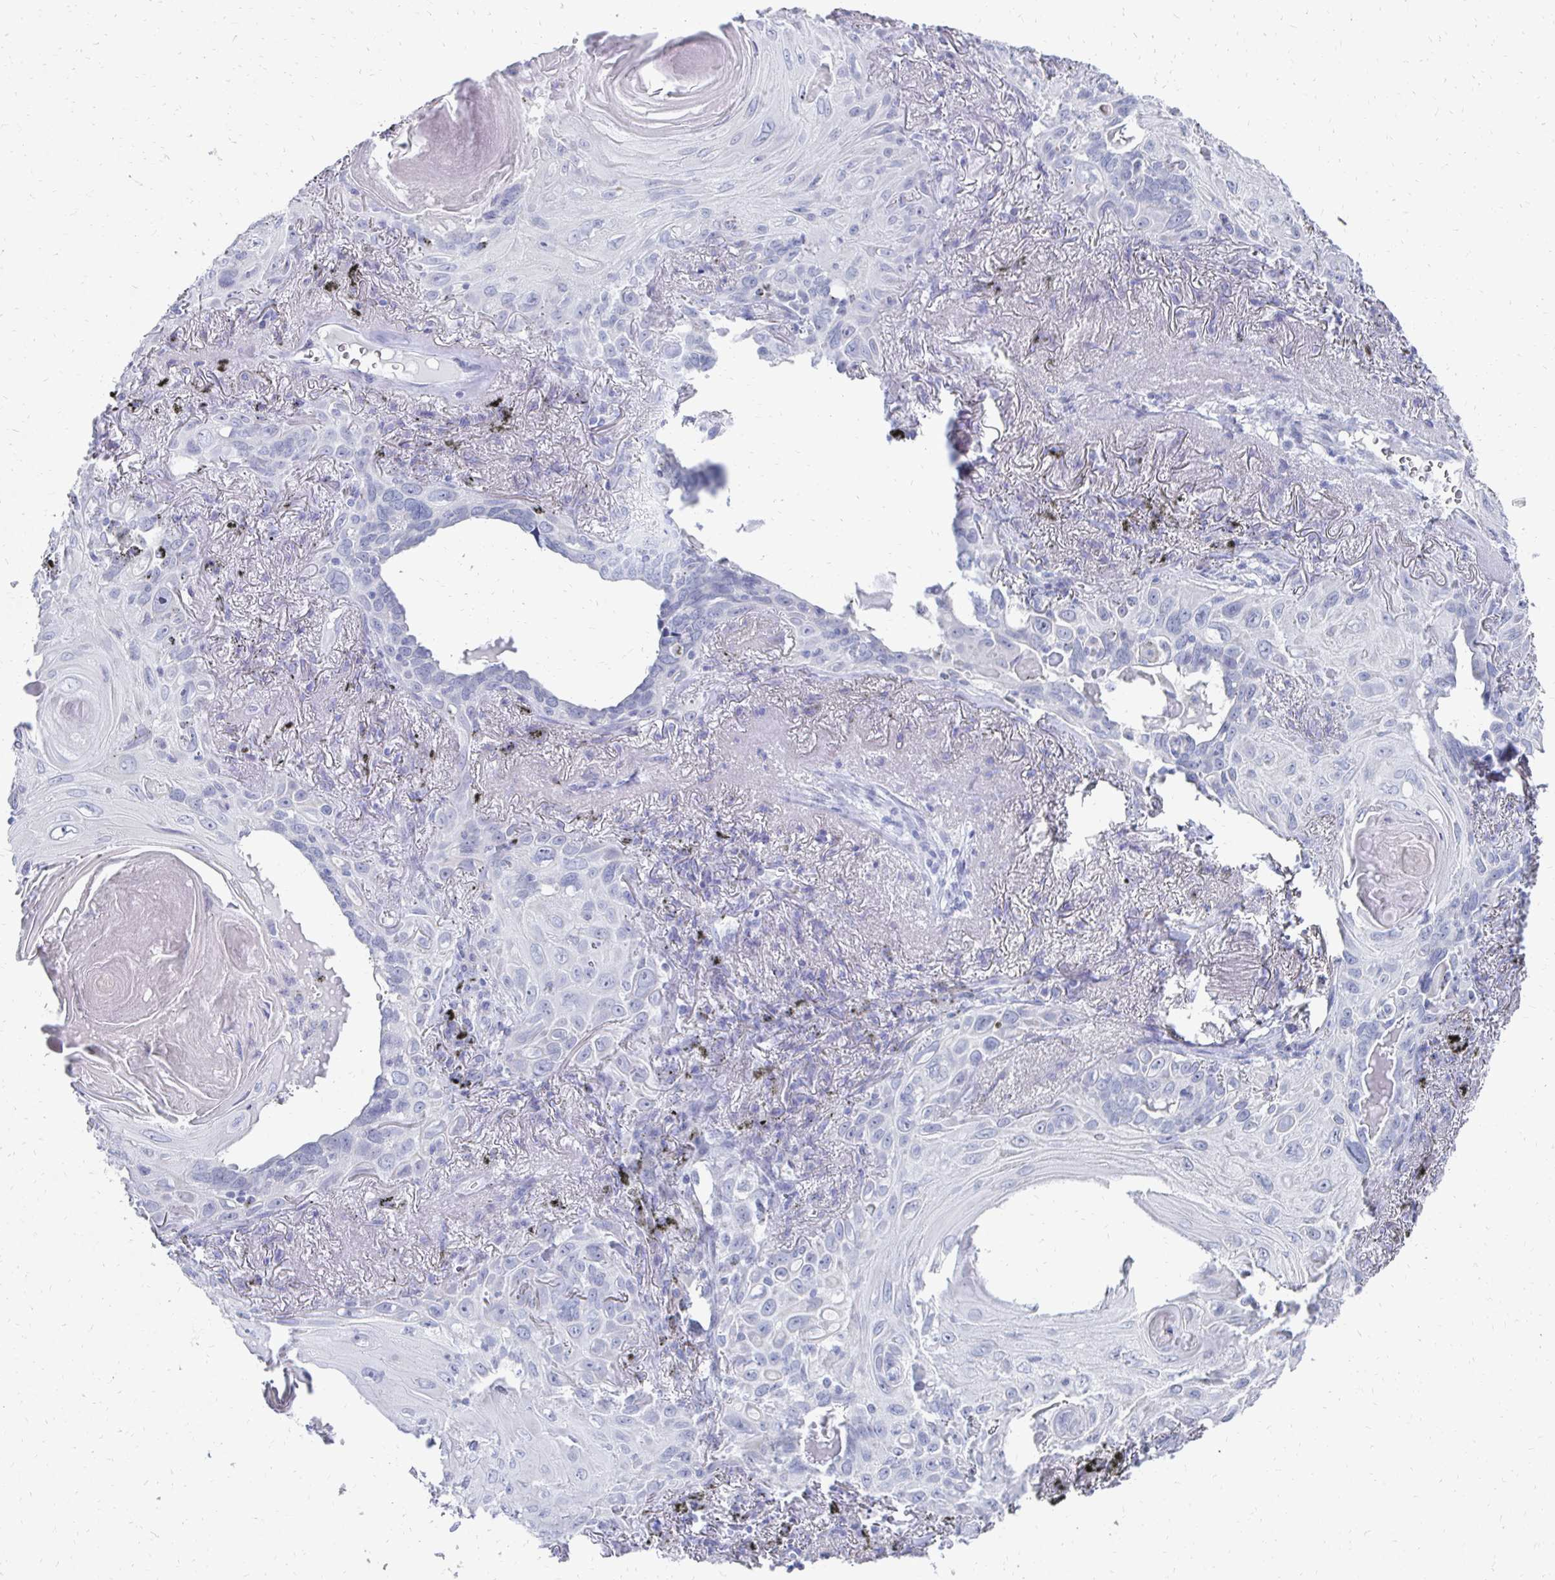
{"staining": {"intensity": "negative", "quantity": "none", "location": "none"}, "tissue": "lung cancer", "cell_type": "Tumor cells", "image_type": "cancer", "snomed": [{"axis": "morphology", "description": "Squamous cell carcinoma, NOS"}, {"axis": "topography", "description": "Lung"}], "caption": "The image reveals no staining of tumor cells in lung cancer.", "gene": "SYCP3", "patient": {"sex": "male", "age": 79}}